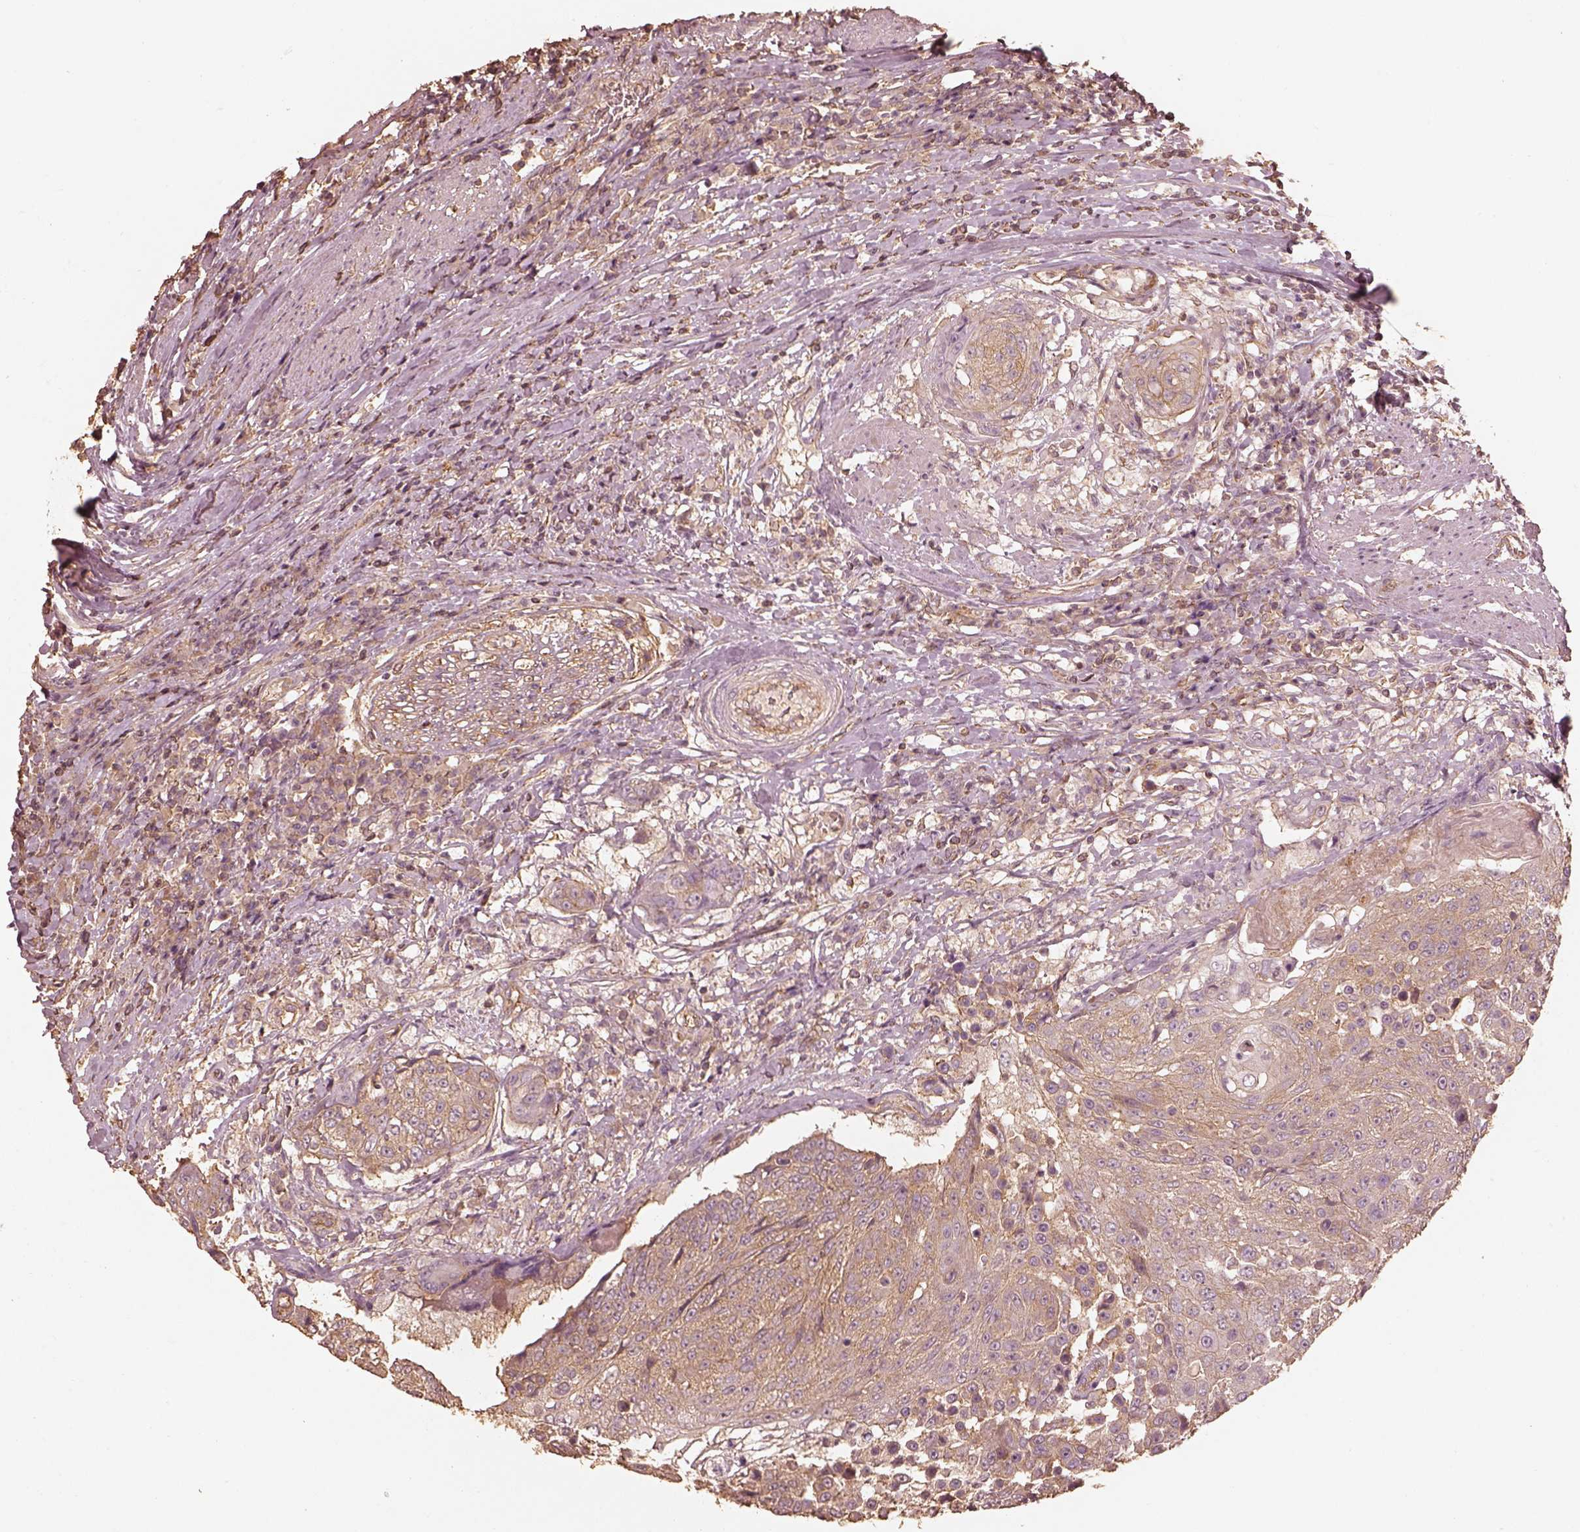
{"staining": {"intensity": "weak", "quantity": ">75%", "location": "cytoplasmic/membranous"}, "tissue": "urothelial cancer", "cell_type": "Tumor cells", "image_type": "cancer", "snomed": [{"axis": "morphology", "description": "Urothelial carcinoma, High grade"}, {"axis": "topography", "description": "Urinary bladder"}], "caption": "Immunohistochemical staining of high-grade urothelial carcinoma displays weak cytoplasmic/membranous protein expression in approximately >75% of tumor cells. (Brightfield microscopy of DAB IHC at high magnification).", "gene": "WDR7", "patient": {"sex": "female", "age": 63}}